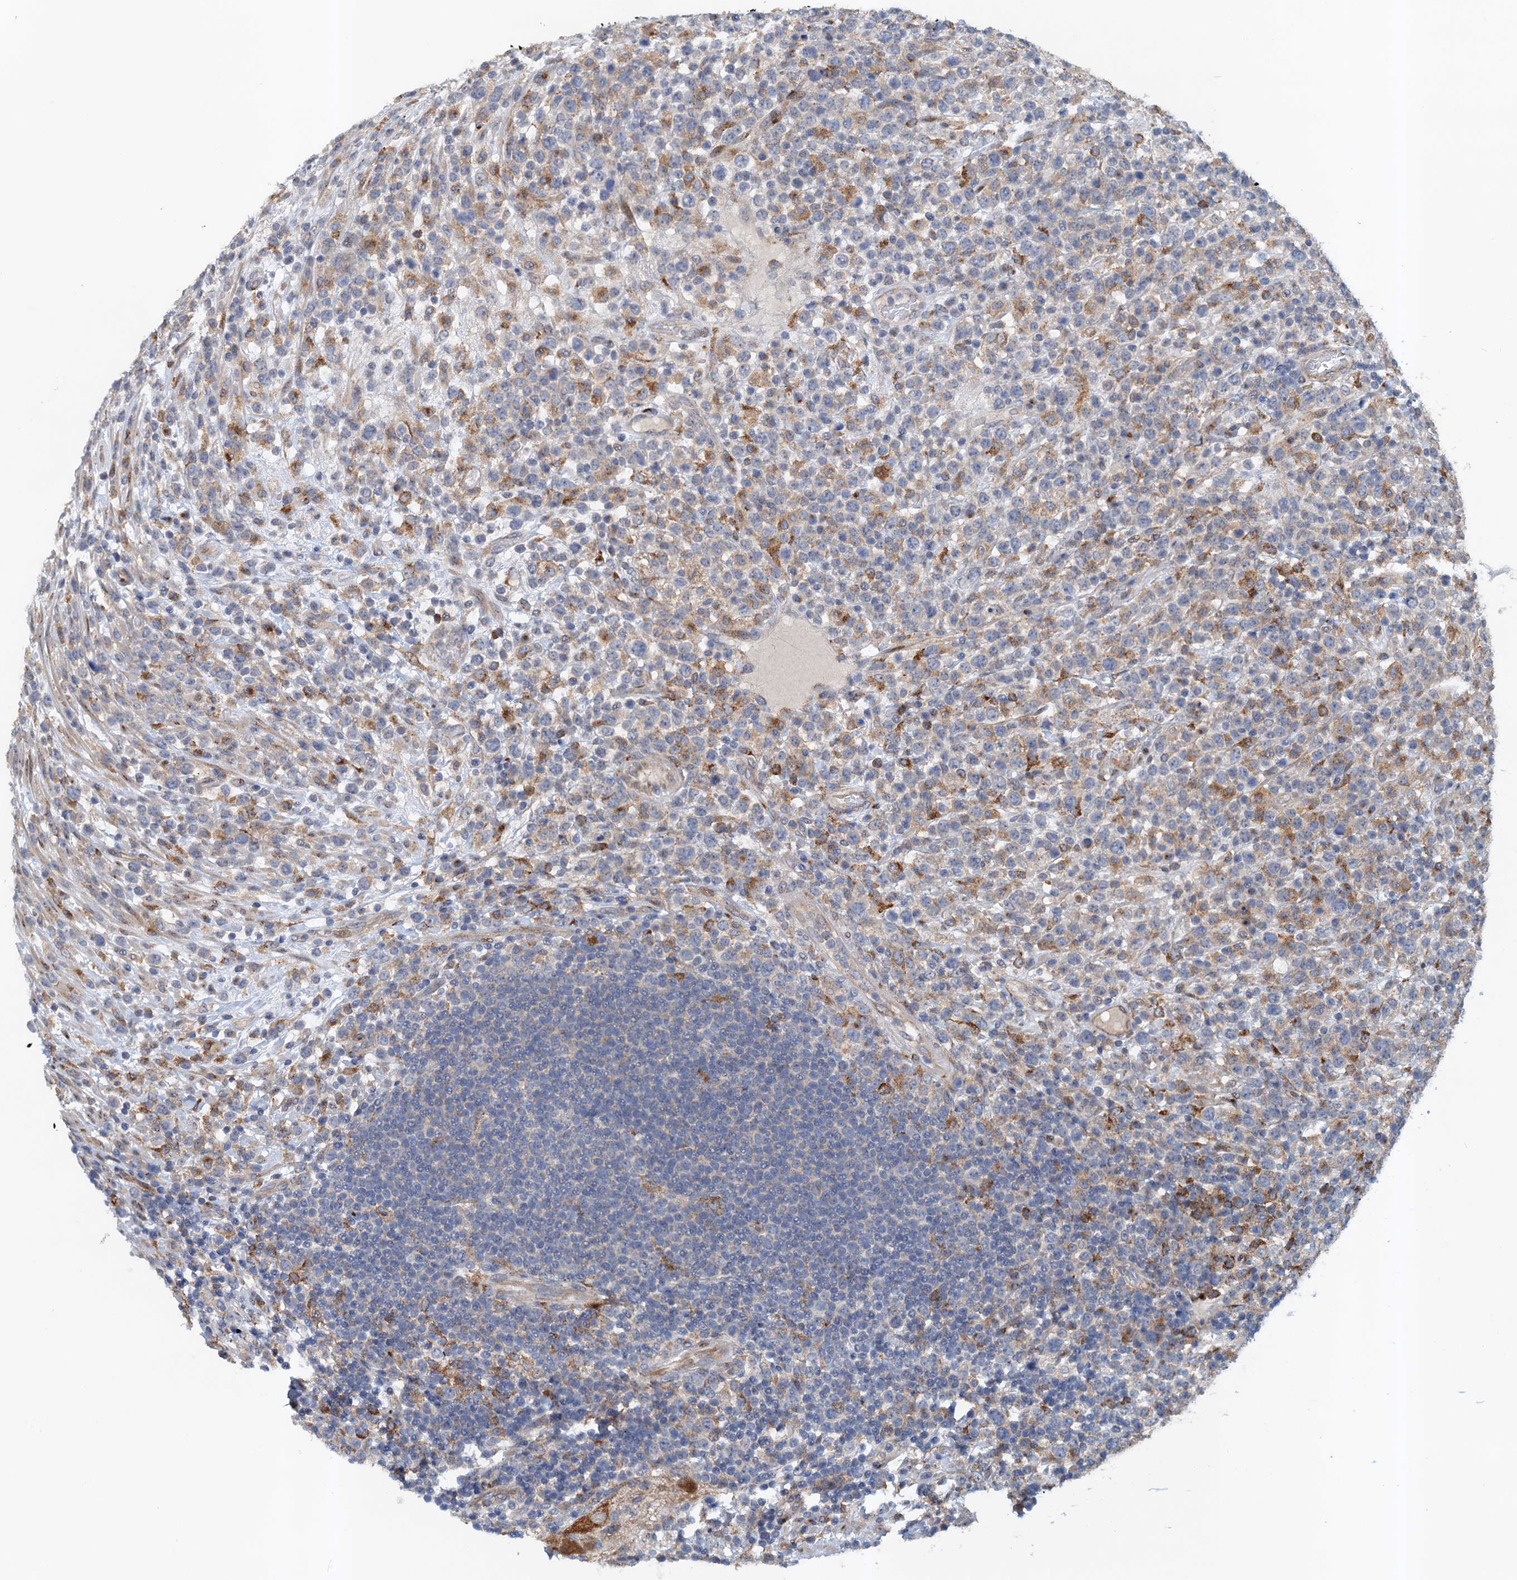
{"staining": {"intensity": "weak", "quantity": "<25%", "location": "cytoplasmic/membranous"}, "tissue": "lymphoma", "cell_type": "Tumor cells", "image_type": "cancer", "snomed": [{"axis": "morphology", "description": "Malignant lymphoma, non-Hodgkin's type, High grade"}, {"axis": "topography", "description": "Colon"}], "caption": "A histopathology image of lymphoma stained for a protein exhibits no brown staining in tumor cells.", "gene": "NBEA", "patient": {"sex": "female", "age": 53}}